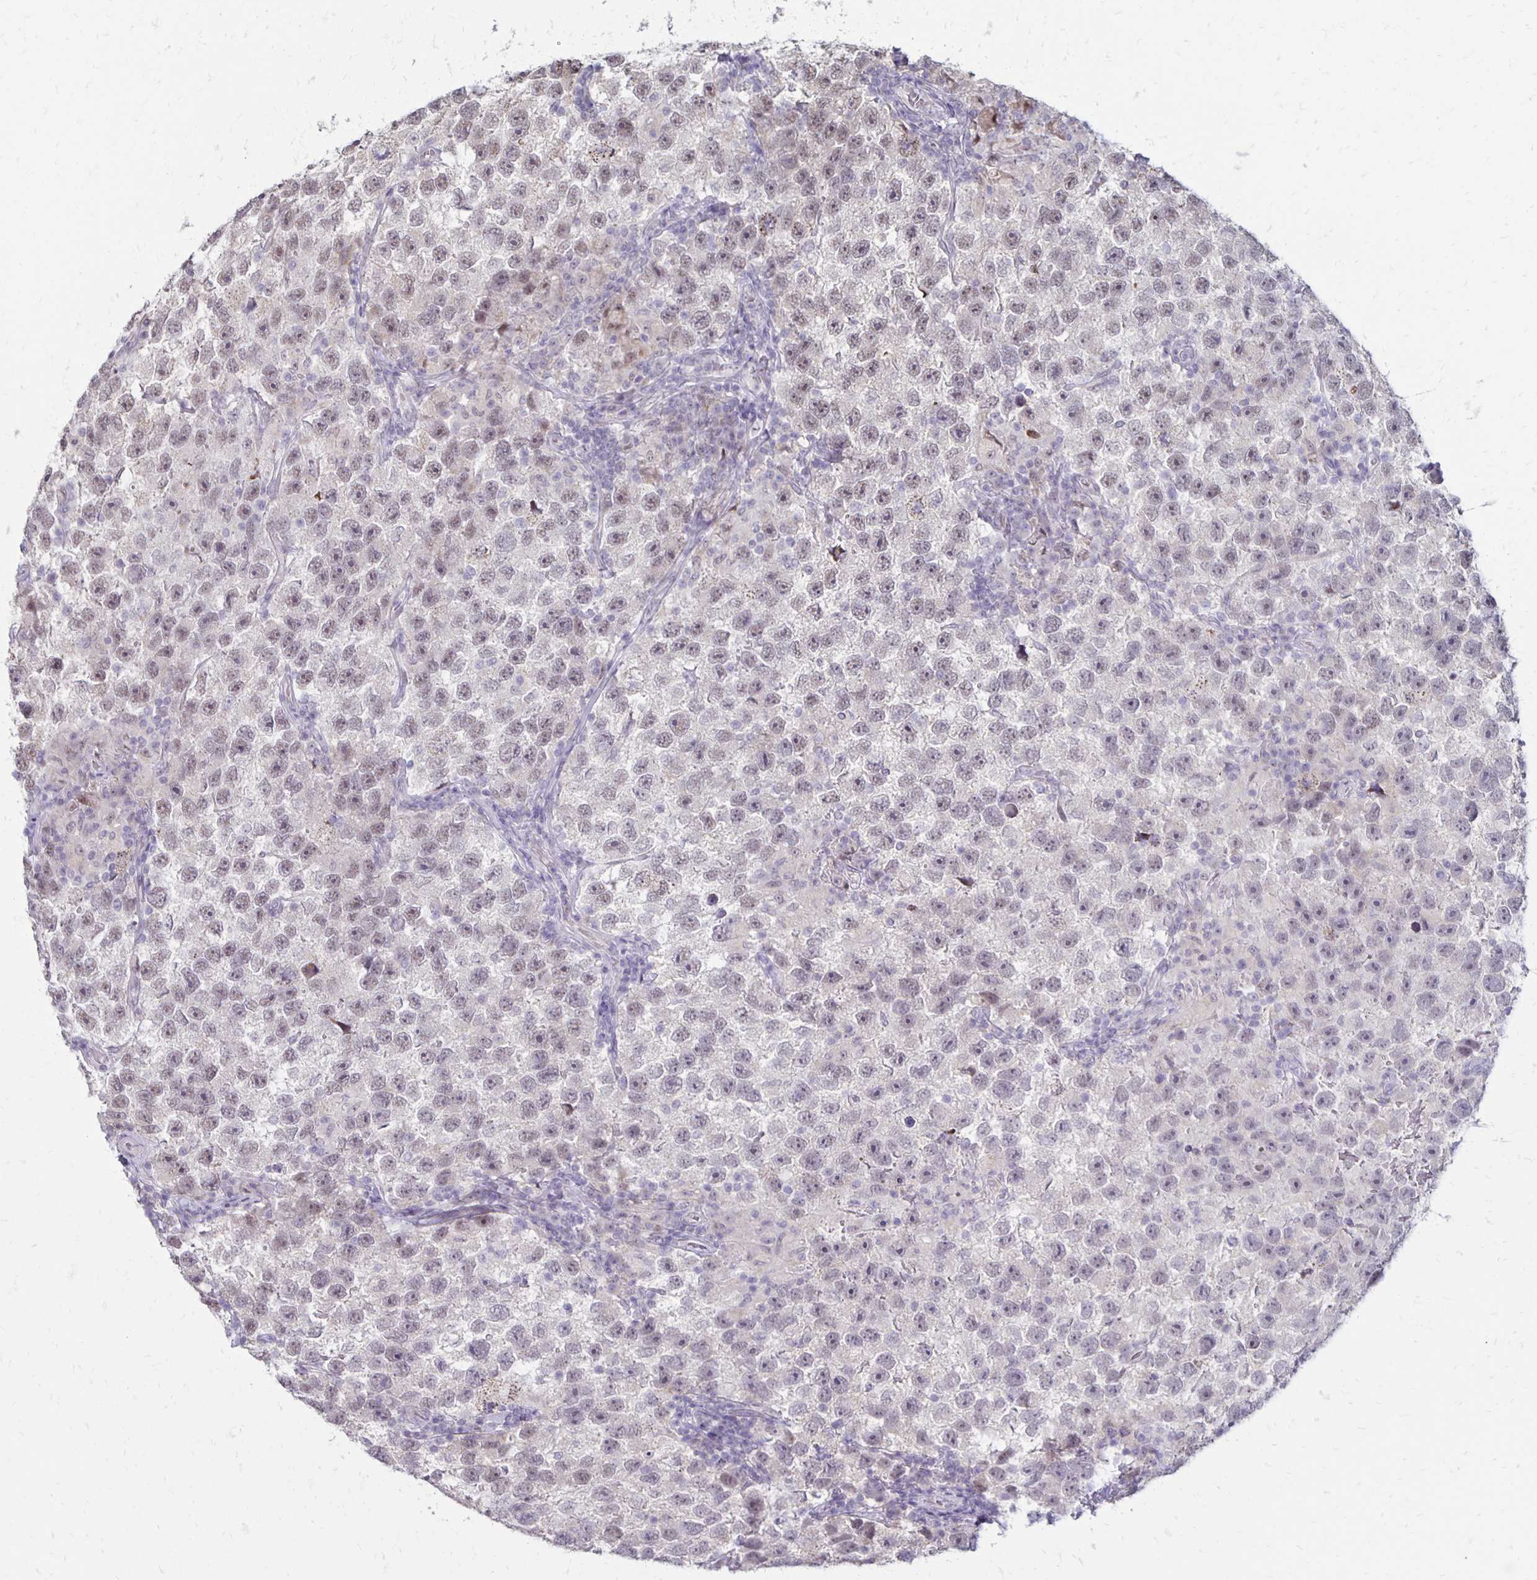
{"staining": {"intensity": "weak", "quantity": "<25%", "location": "nuclear"}, "tissue": "testis cancer", "cell_type": "Tumor cells", "image_type": "cancer", "snomed": [{"axis": "morphology", "description": "Seminoma, NOS"}, {"axis": "topography", "description": "Testis"}], "caption": "This is a micrograph of immunohistochemistry (IHC) staining of testis seminoma, which shows no staining in tumor cells.", "gene": "DAGLA", "patient": {"sex": "male", "age": 26}}